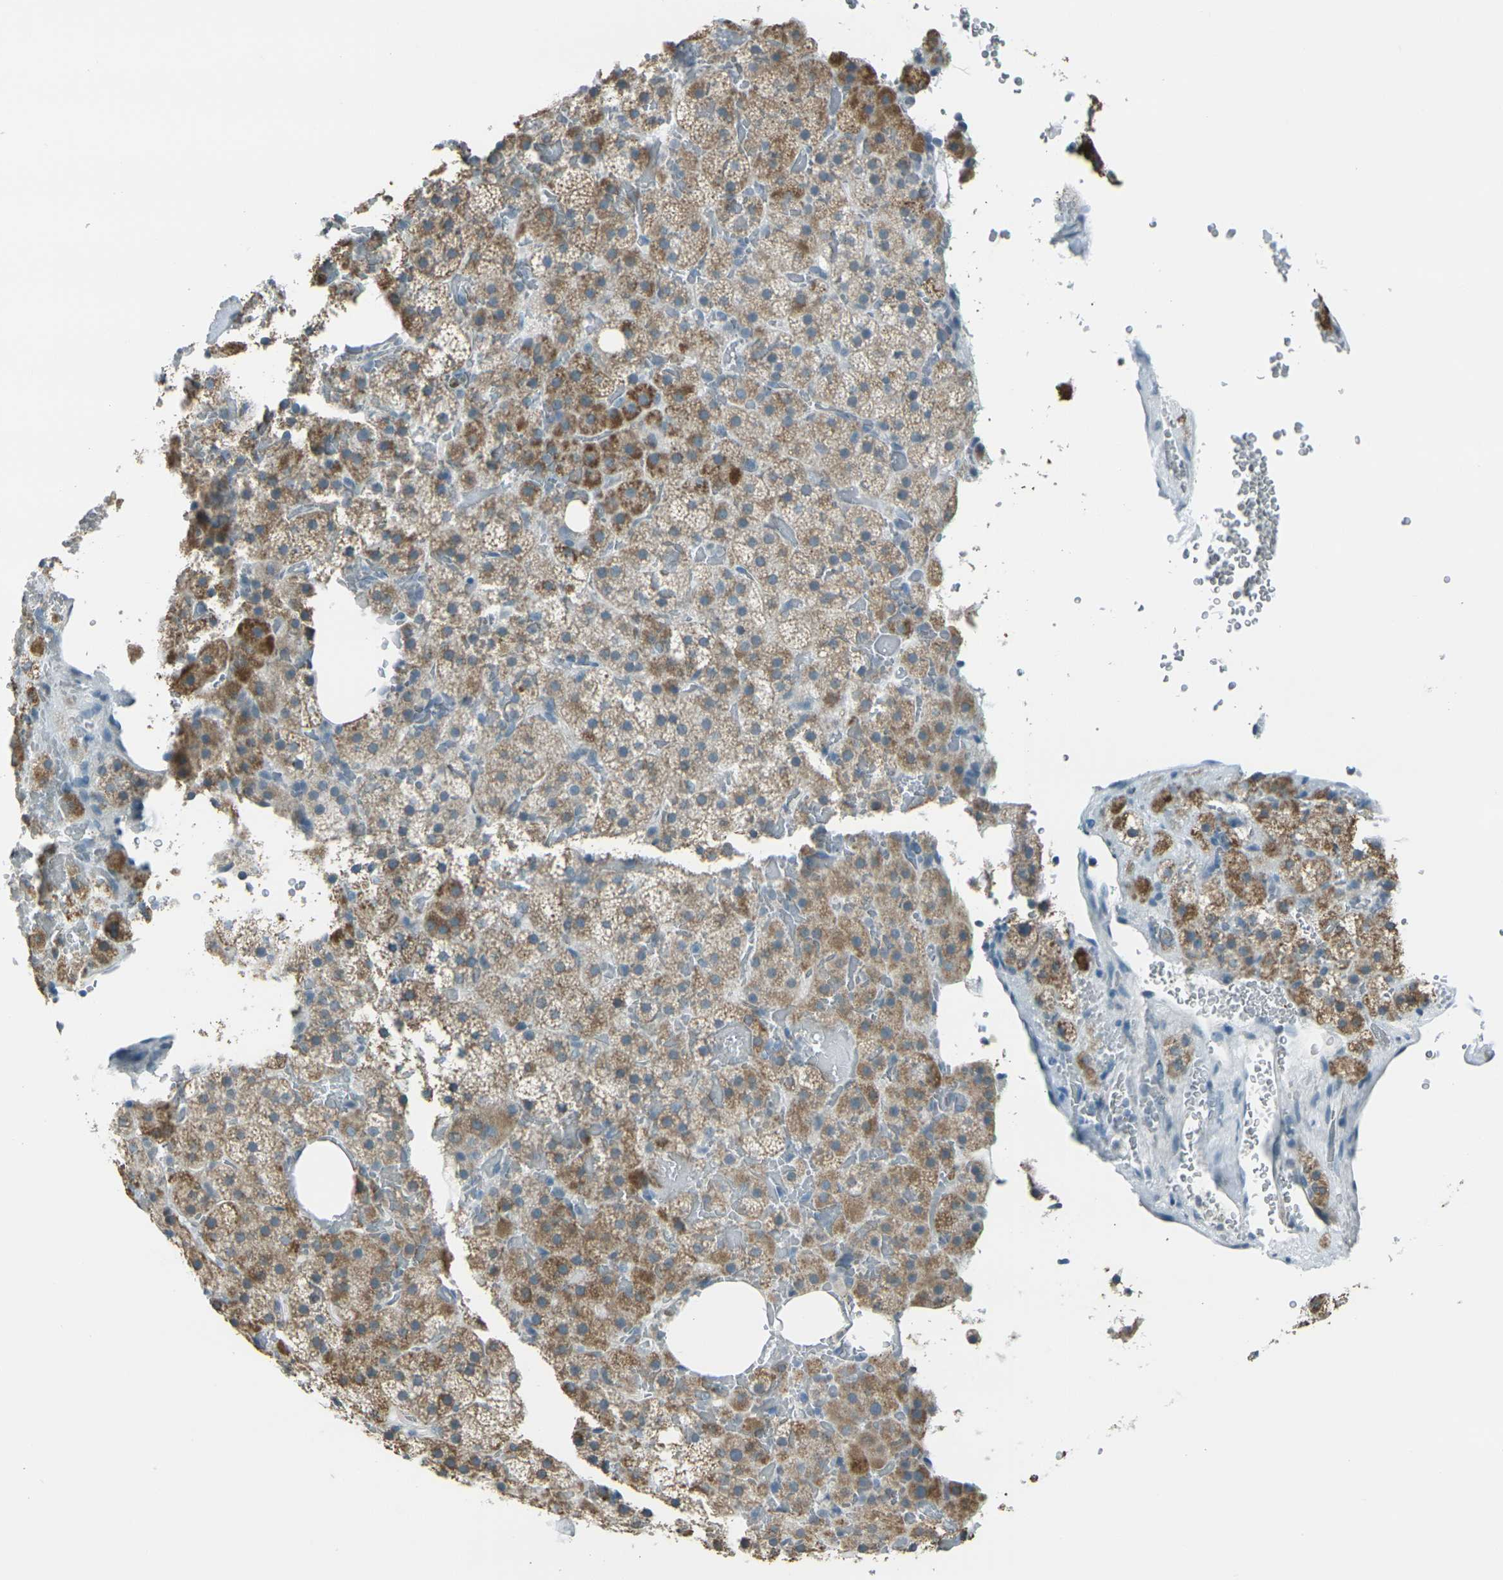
{"staining": {"intensity": "moderate", "quantity": ">75%", "location": "cytoplasmic/membranous"}, "tissue": "adrenal gland", "cell_type": "Glandular cells", "image_type": "normal", "snomed": [{"axis": "morphology", "description": "Normal tissue, NOS"}, {"axis": "topography", "description": "Adrenal gland"}], "caption": "A high-resolution micrograph shows immunohistochemistry staining of unremarkable adrenal gland, which exhibits moderate cytoplasmic/membranous staining in about >75% of glandular cells.", "gene": "H2BC1", "patient": {"sex": "female", "age": 59}}